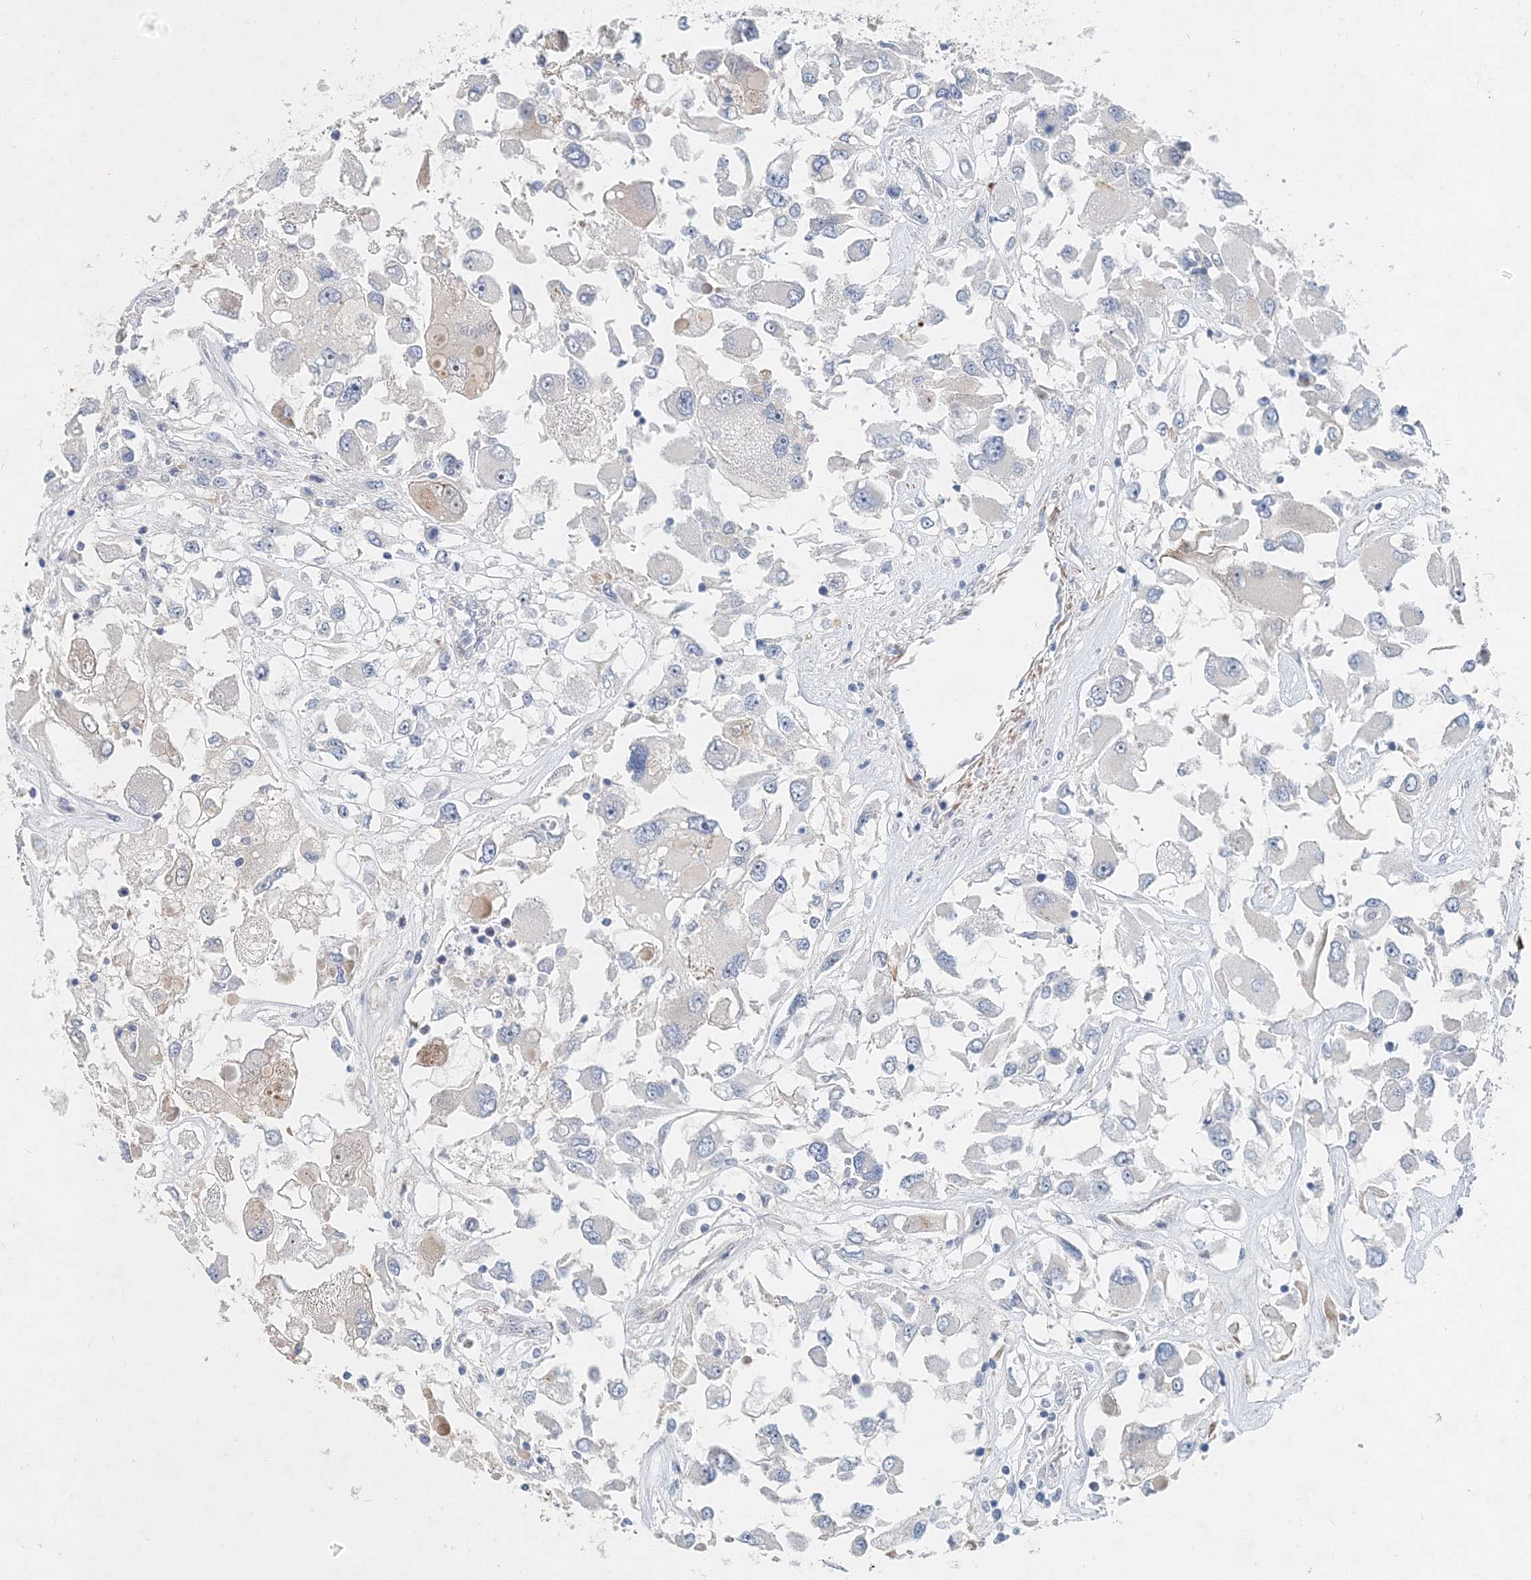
{"staining": {"intensity": "negative", "quantity": "none", "location": "none"}, "tissue": "renal cancer", "cell_type": "Tumor cells", "image_type": "cancer", "snomed": [{"axis": "morphology", "description": "Adenocarcinoma, NOS"}, {"axis": "topography", "description": "Kidney"}], "caption": "DAB immunohistochemical staining of renal adenocarcinoma reveals no significant positivity in tumor cells.", "gene": "UIMC1", "patient": {"sex": "female", "age": 52}}